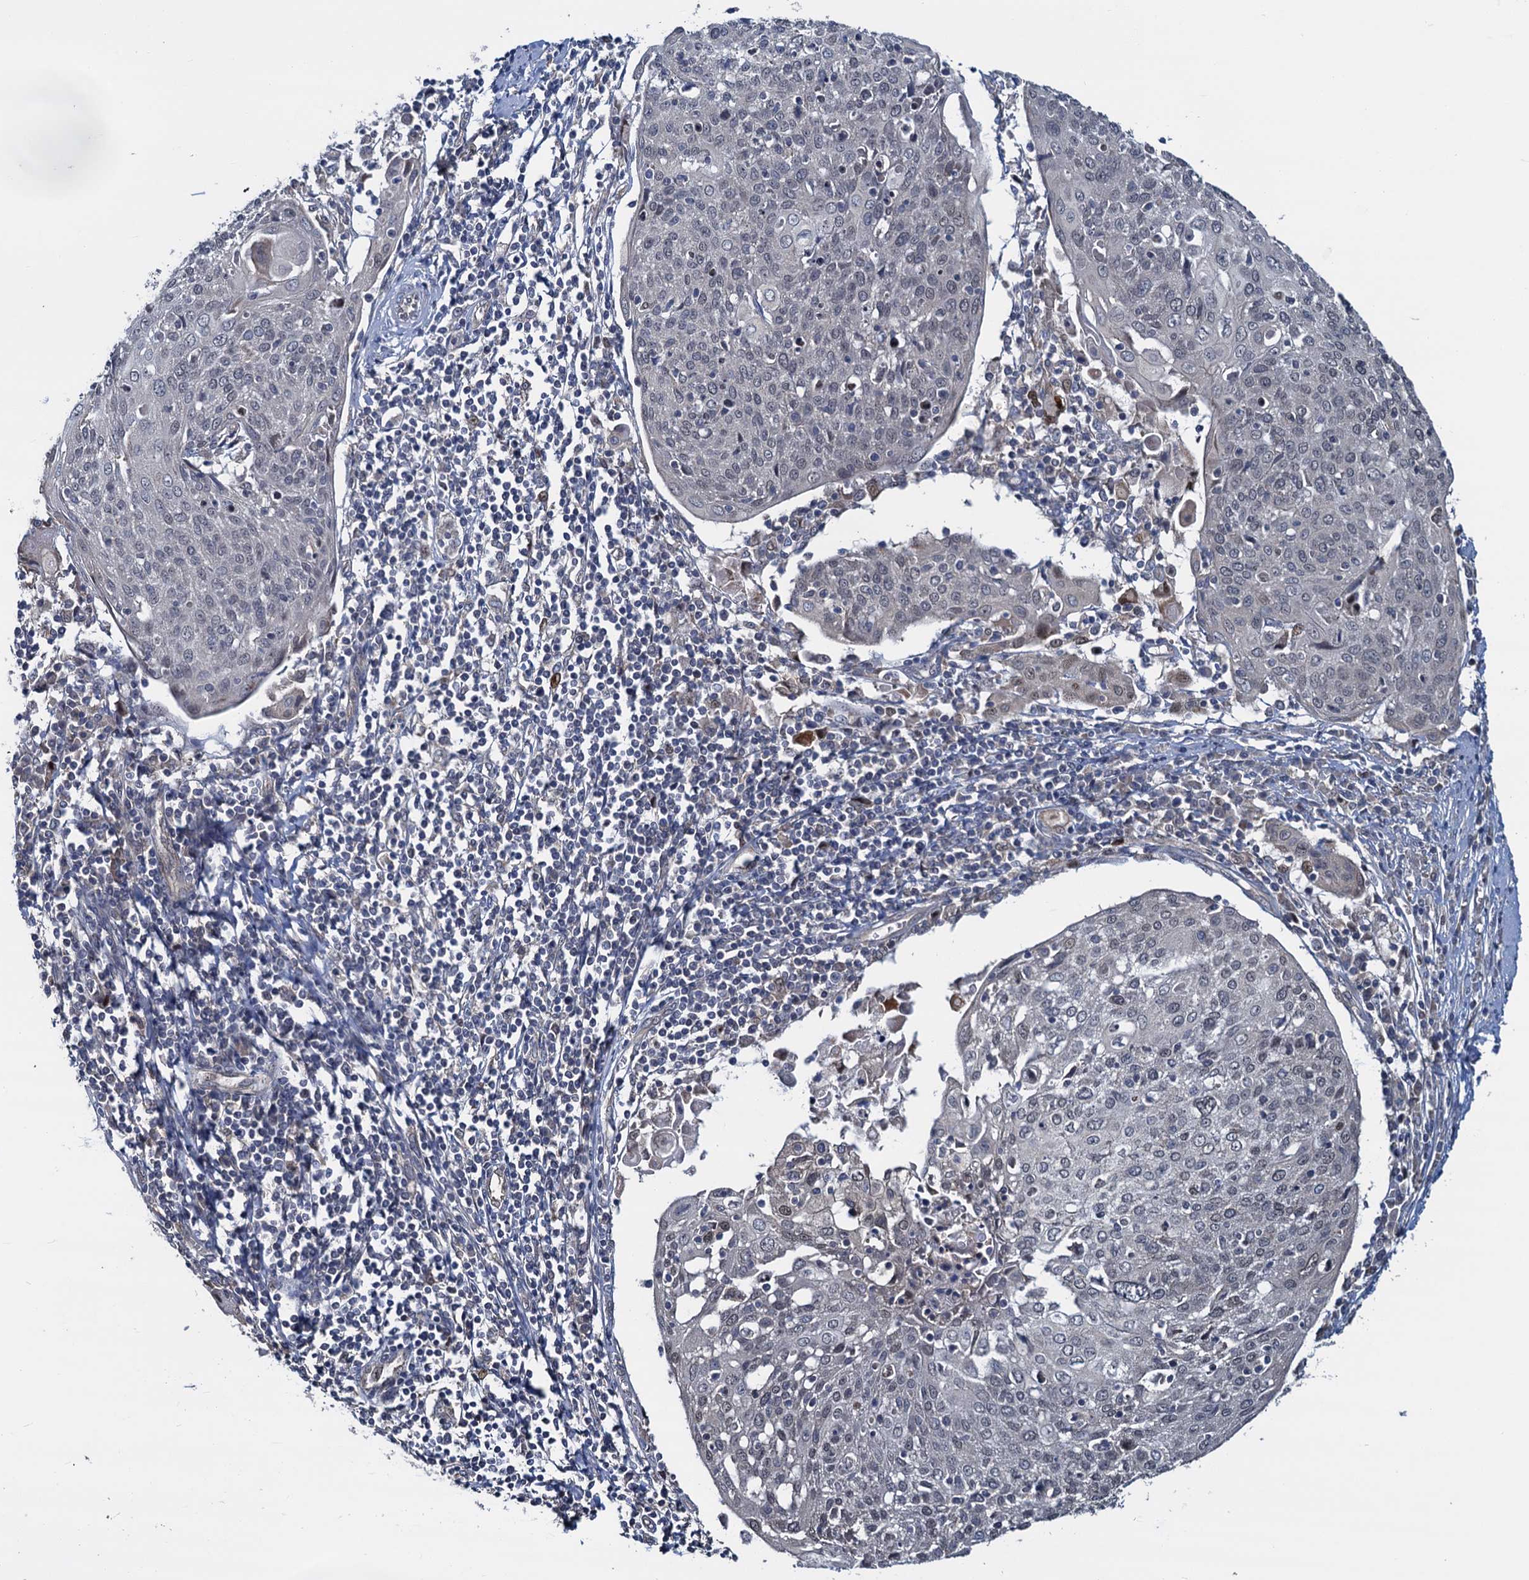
{"staining": {"intensity": "moderate", "quantity": "<25%", "location": "nuclear"}, "tissue": "cervical cancer", "cell_type": "Tumor cells", "image_type": "cancer", "snomed": [{"axis": "morphology", "description": "Squamous cell carcinoma, NOS"}, {"axis": "topography", "description": "Cervix"}], "caption": "Cervical squamous cell carcinoma stained with a brown dye demonstrates moderate nuclear positive positivity in approximately <25% of tumor cells.", "gene": "RNF125", "patient": {"sex": "female", "age": 67}}